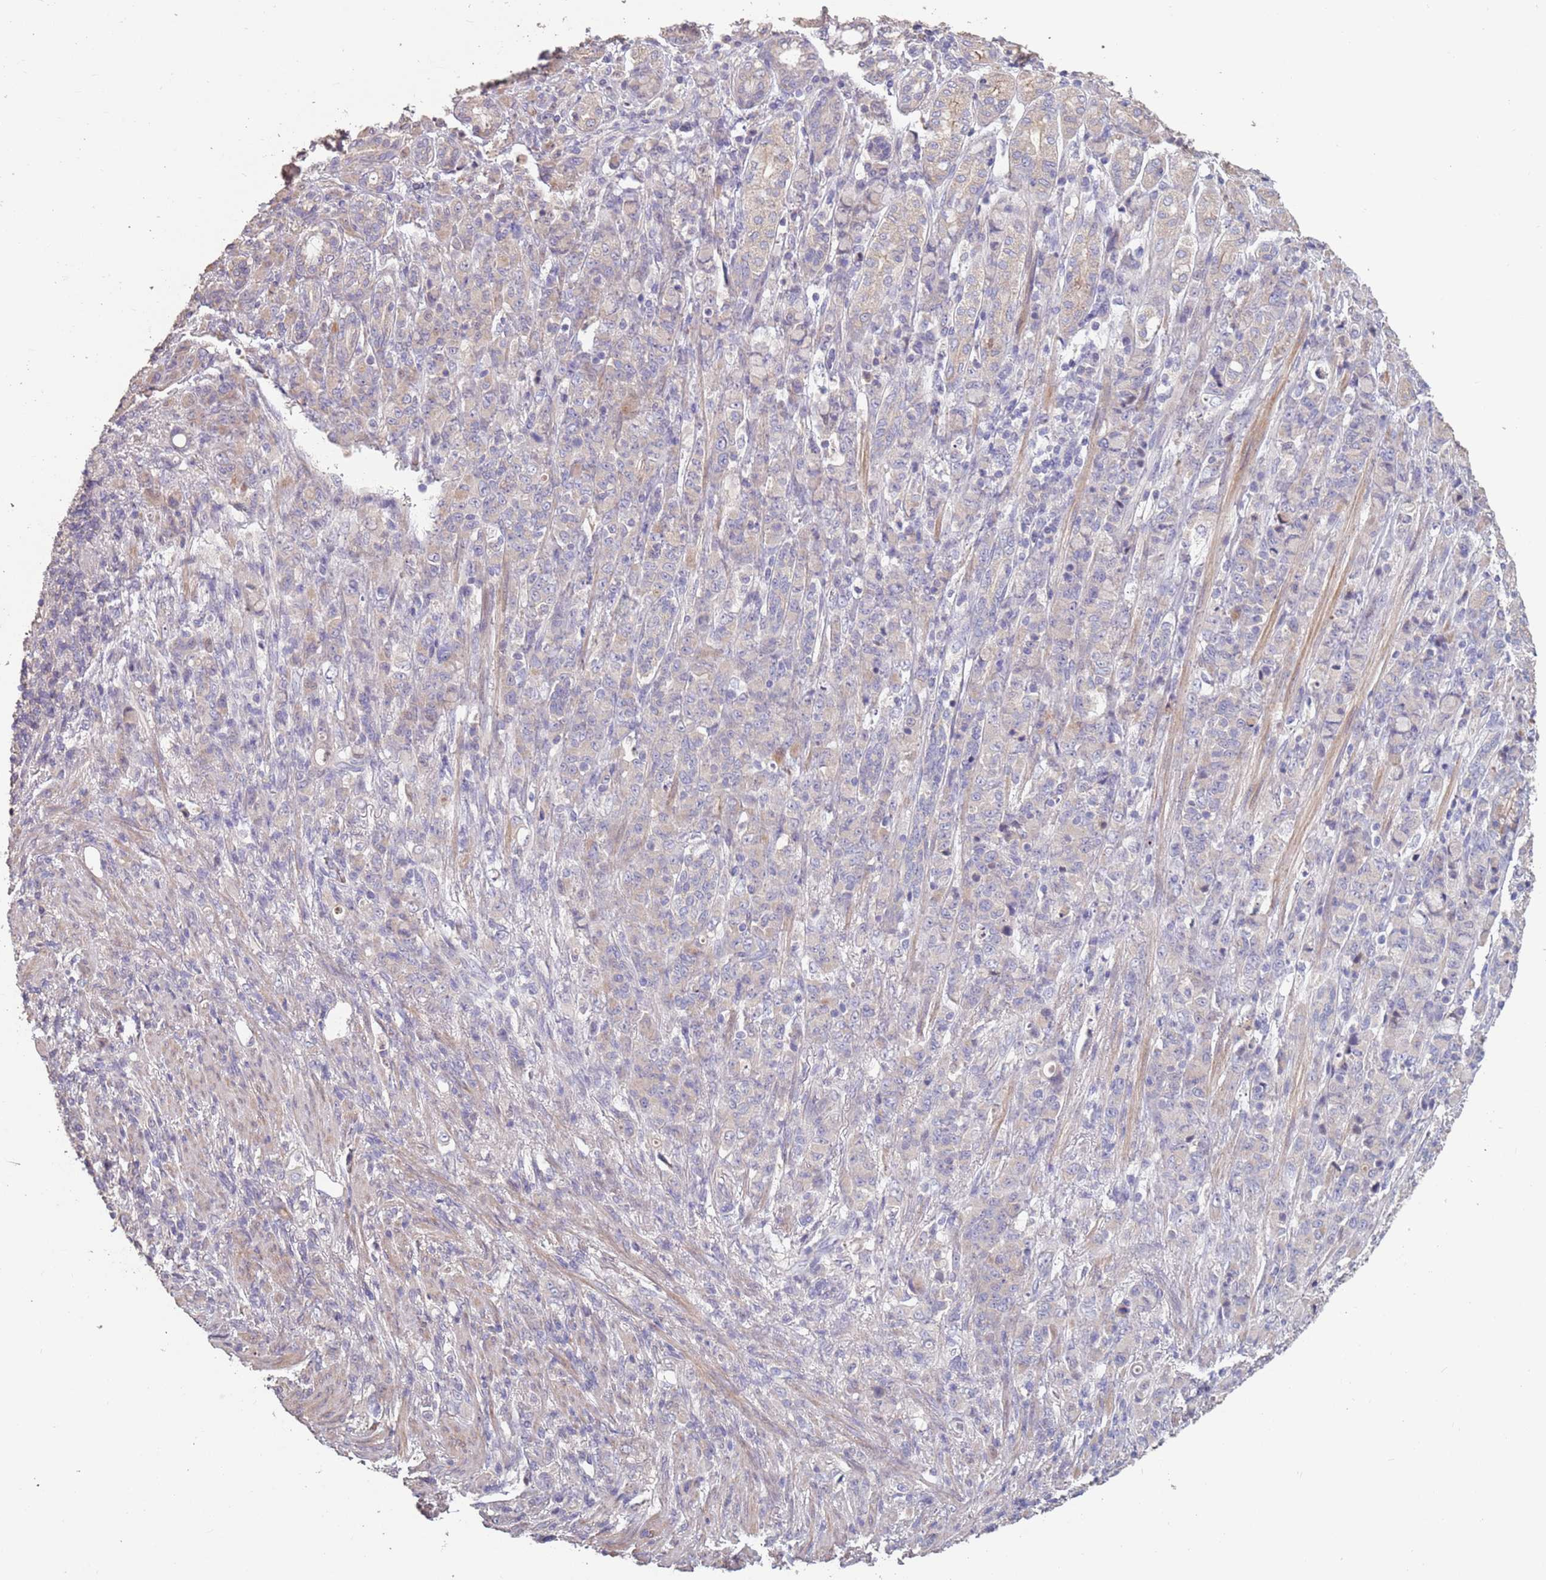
{"staining": {"intensity": "negative", "quantity": "none", "location": "none"}, "tissue": "stomach cancer", "cell_type": "Tumor cells", "image_type": "cancer", "snomed": [{"axis": "morphology", "description": "Adenocarcinoma, NOS"}, {"axis": "topography", "description": "Stomach"}], "caption": "This is an IHC photomicrograph of stomach cancer. There is no expression in tumor cells.", "gene": "MBD3L1", "patient": {"sex": "female", "age": 79}}